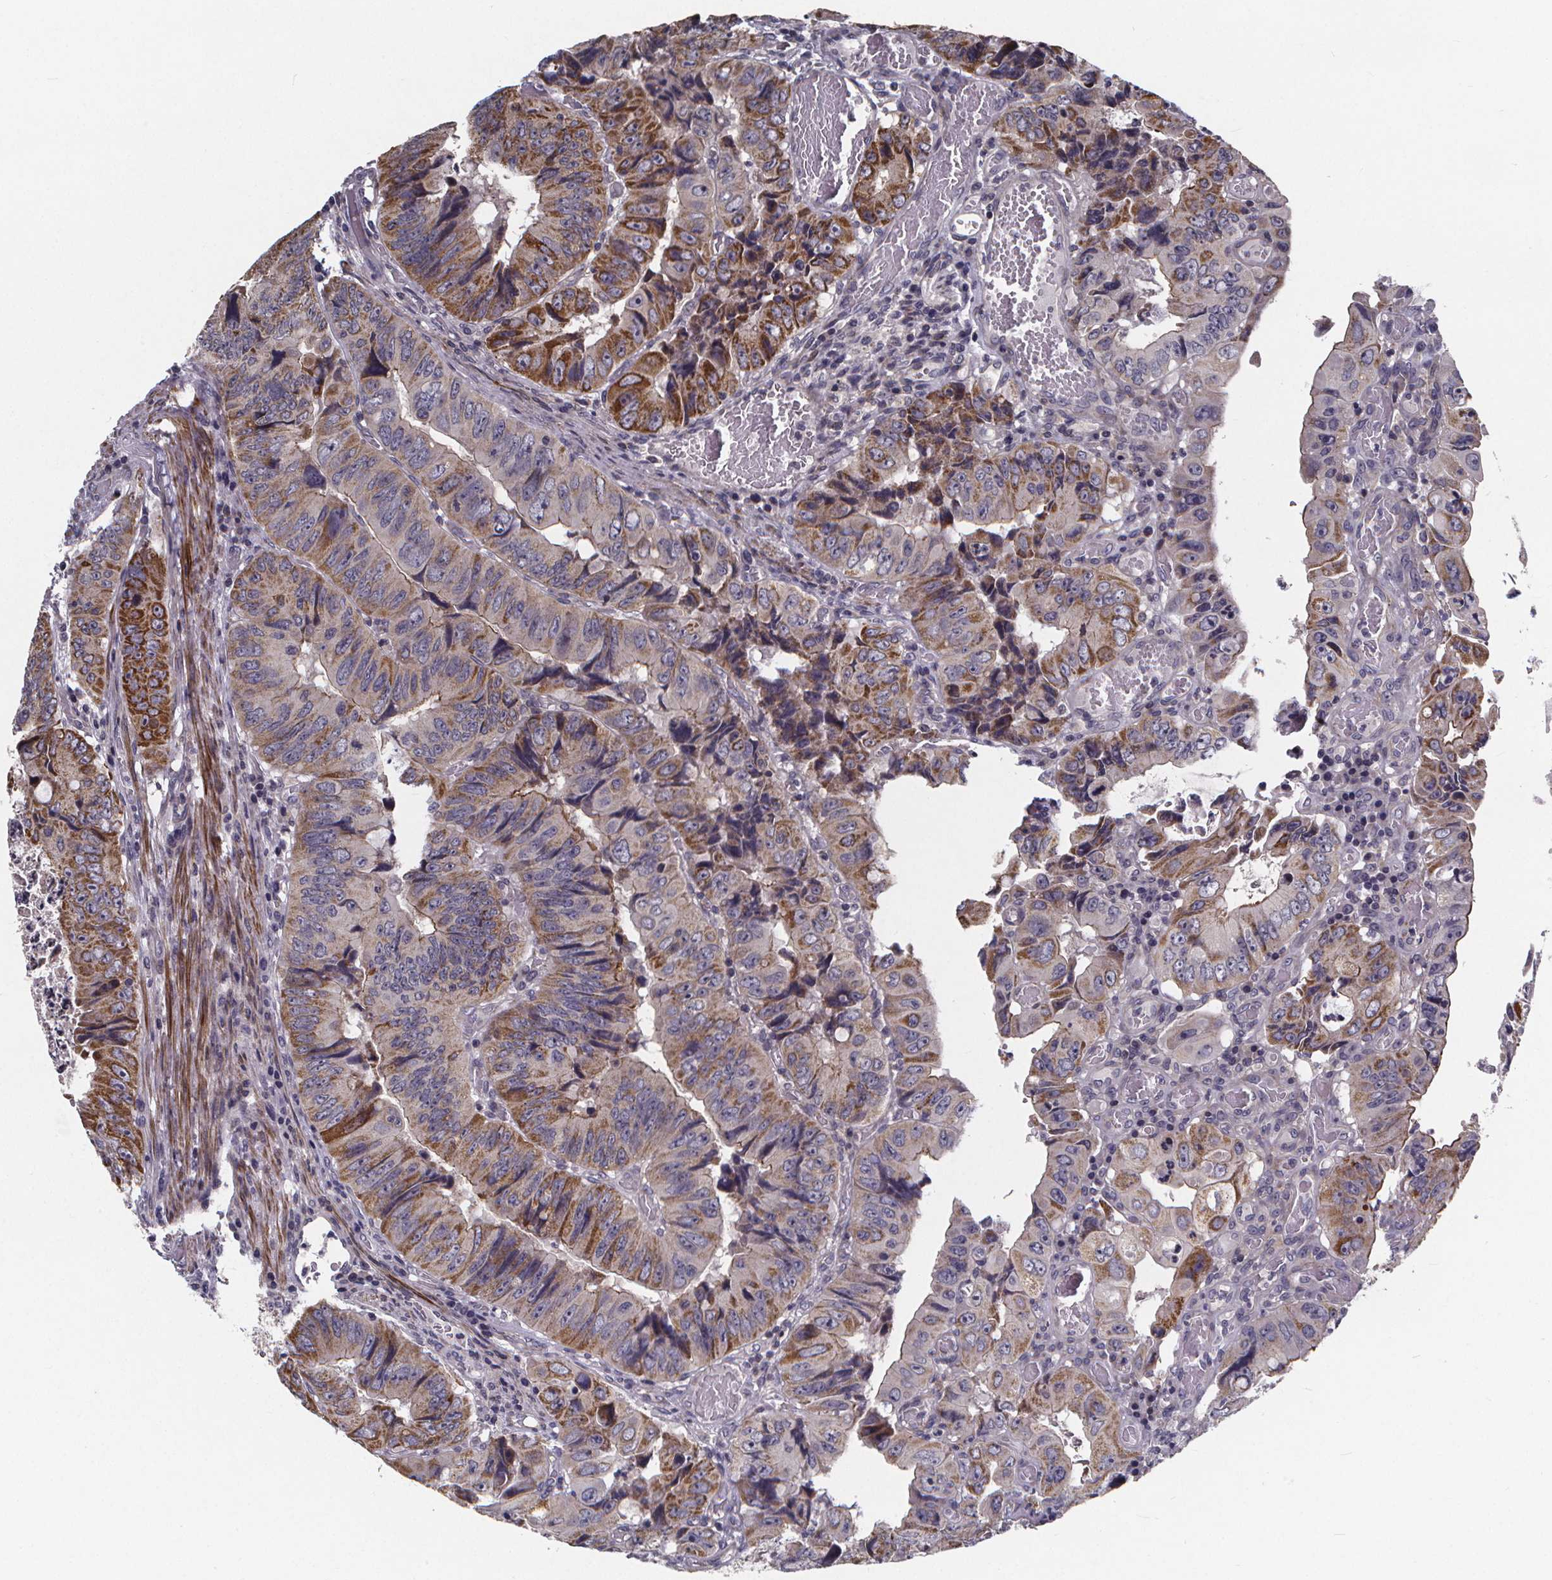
{"staining": {"intensity": "moderate", "quantity": "25%-75%", "location": "cytoplasmic/membranous"}, "tissue": "colorectal cancer", "cell_type": "Tumor cells", "image_type": "cancer", "snomed": [{"axis": "morphology", "description": "Adenocarcinoma, NOS"}, {"axis": "topography", "description": "Colon"}], "caption": "A brown stain shows moderate cytoplasmic/membranous staining of a protein in colorectal cancer (adenocarcinoma) tumor cells.", "gene": "FBXW2", "patient": {"sex": "female", "age": 84}}